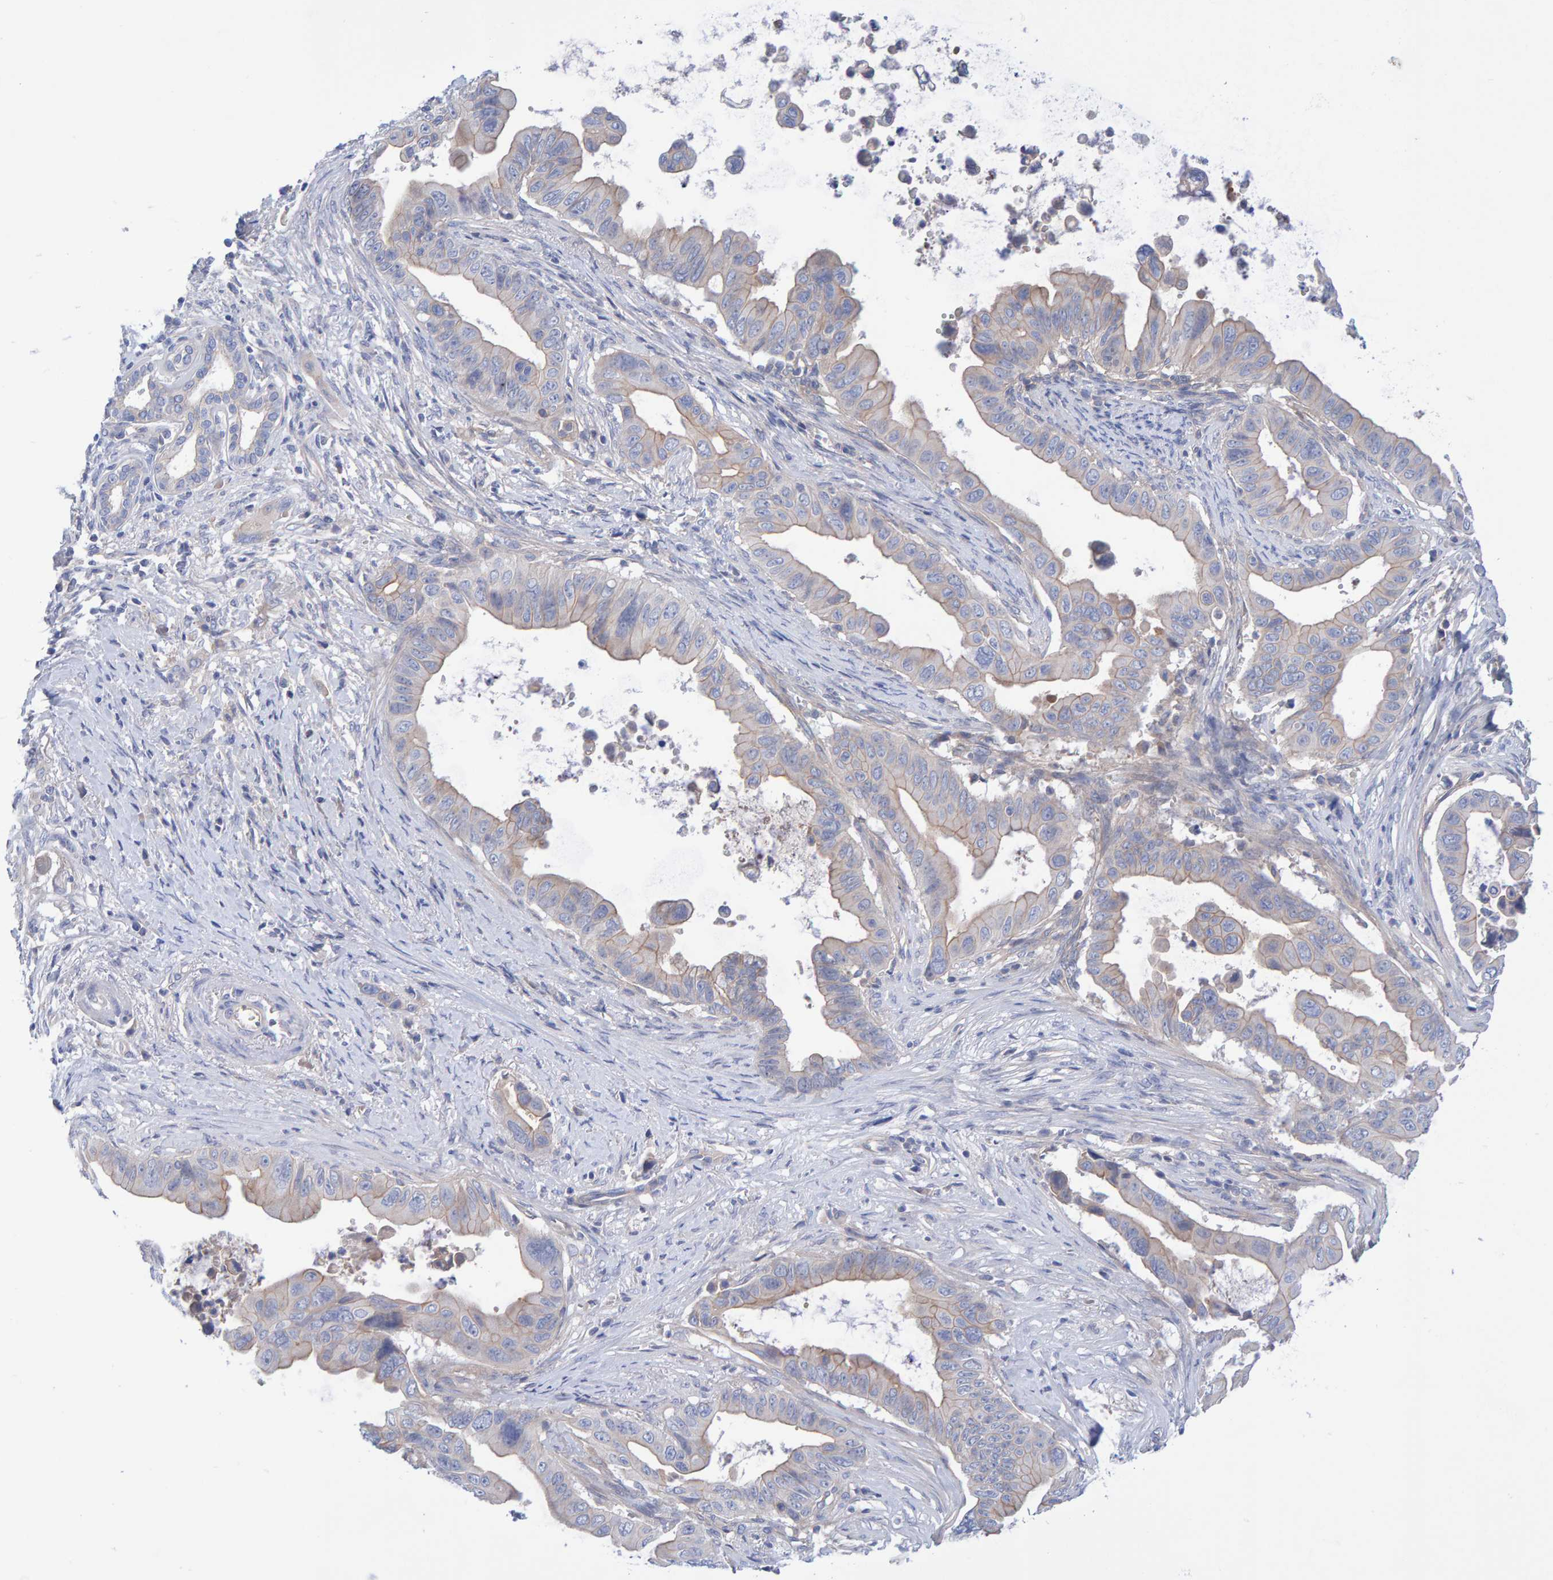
{"staining": {"intensity": "weak", "quantity": "25%-75%", "location": "cytoplasmic/membranous"}, "tissue": "pancreatic cancer", "cell_type": "Tumor cells", "image_type": "cancer", "snomed": [{"axis": "morphology", "description": "Adenocarcinoma, NOS"}, {"axis": "topography", "description": "Pancreas"}], "caption": "Adenocarcinoma (pancreatic) stained with immunohistochemistry (IHC) reveals weak cytoplasmic/membranous staining in about 25%-75% of tumor cells.", "gene": "EFR3A", "patient": {"sex": "female", "age": 72}}